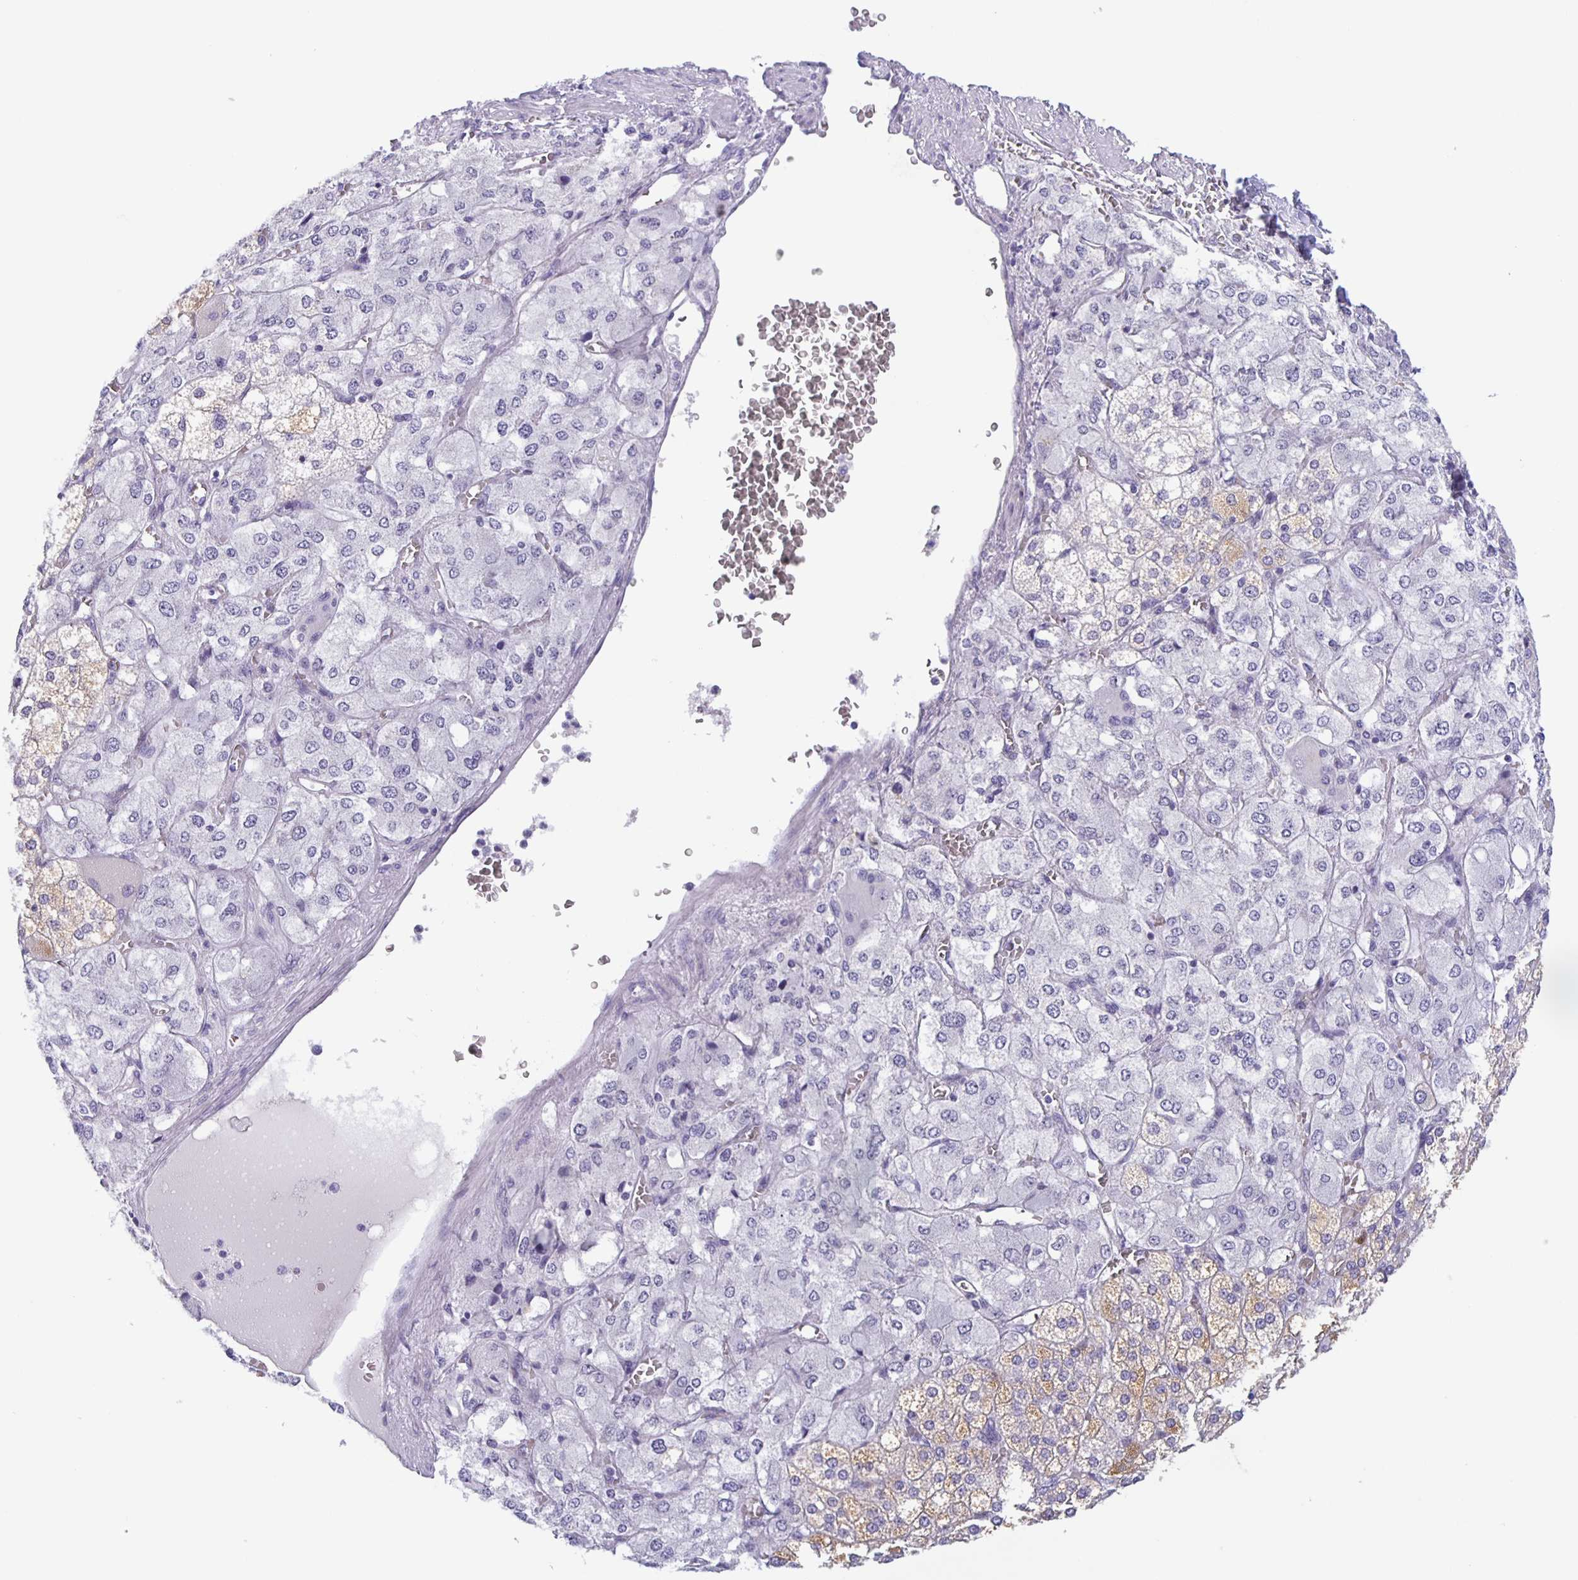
{"staining": {"intensity": "weak", "quantity": "<25%", "location": "cytoplasmic/membranous"}, "tissue": "adrenal gland", "cell_type": "Glandular cells", "image_type": "normal", "snomed": [{"axis": "morphology", "description": "Normal tissue, NOS"}, {"axis": "topography", "description": "Adrenal gland"}], "caption": "IHC image of benign human adrenal gland stained for a protein (brown), which displays no staining in glandular cells.", "gene": "TGIF2LX", "patient": {"sex": "female", "age": 60}}